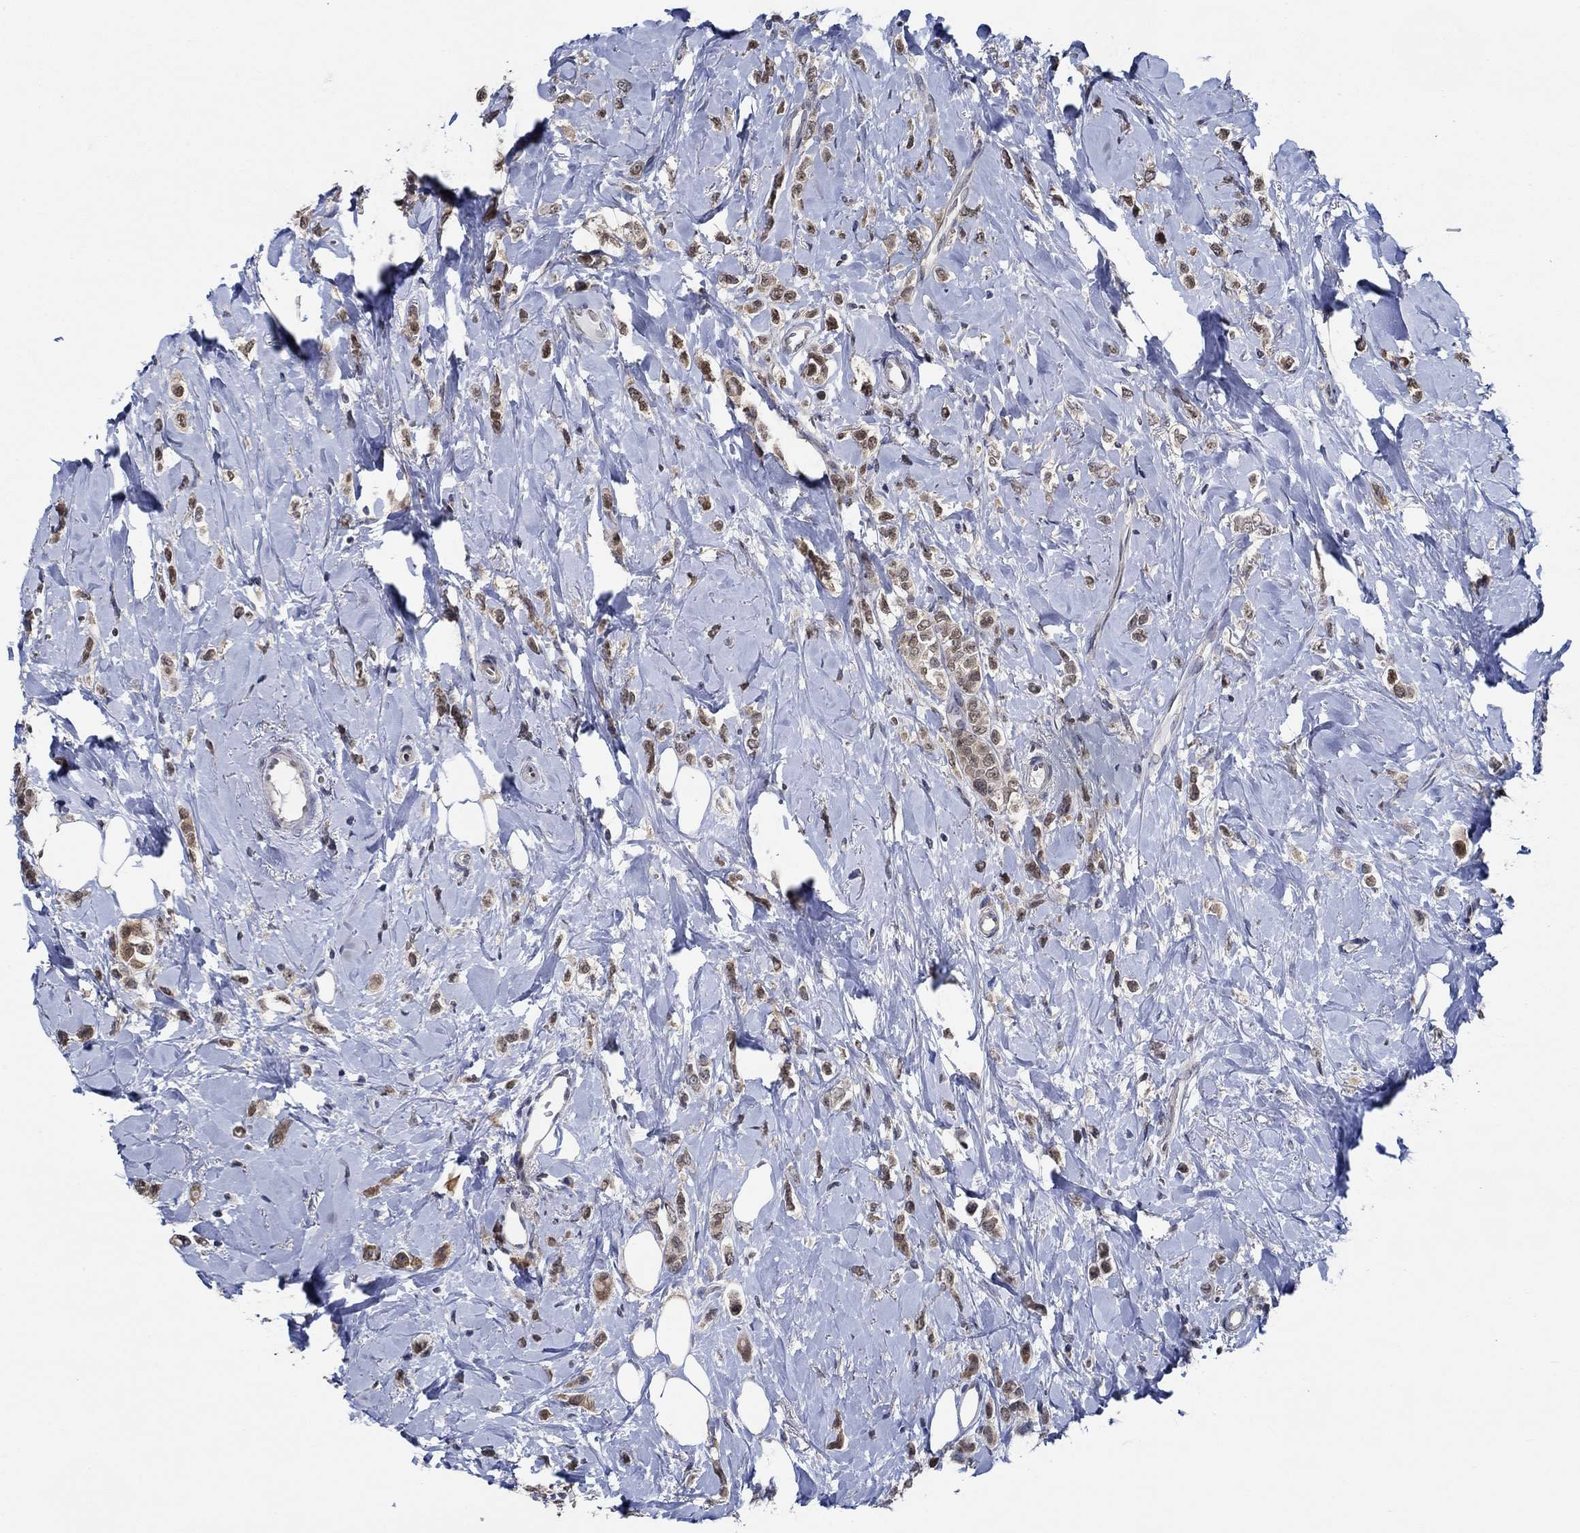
{"staining": {"intensity": "moderate", "quantity": "25%-75%", "location": "cytoplasmic/membranous"}, "tissue": "breast cancer", "cell_type": "Tumor cells", "image_type": "cancer", "snomed": [{"axis": "morphology", "description": "Lobular carcinoma"}, {"axis": "topography", "description": "Breast"}], "caption": "Protein expression analysis of human lobular carcinoma (breast) reveals moderate cytoplasmic/membranous staining in about 25%-75% of tumor cells.", "gene": "DACT1", "patient": {"sex": "female", "age": 66}}